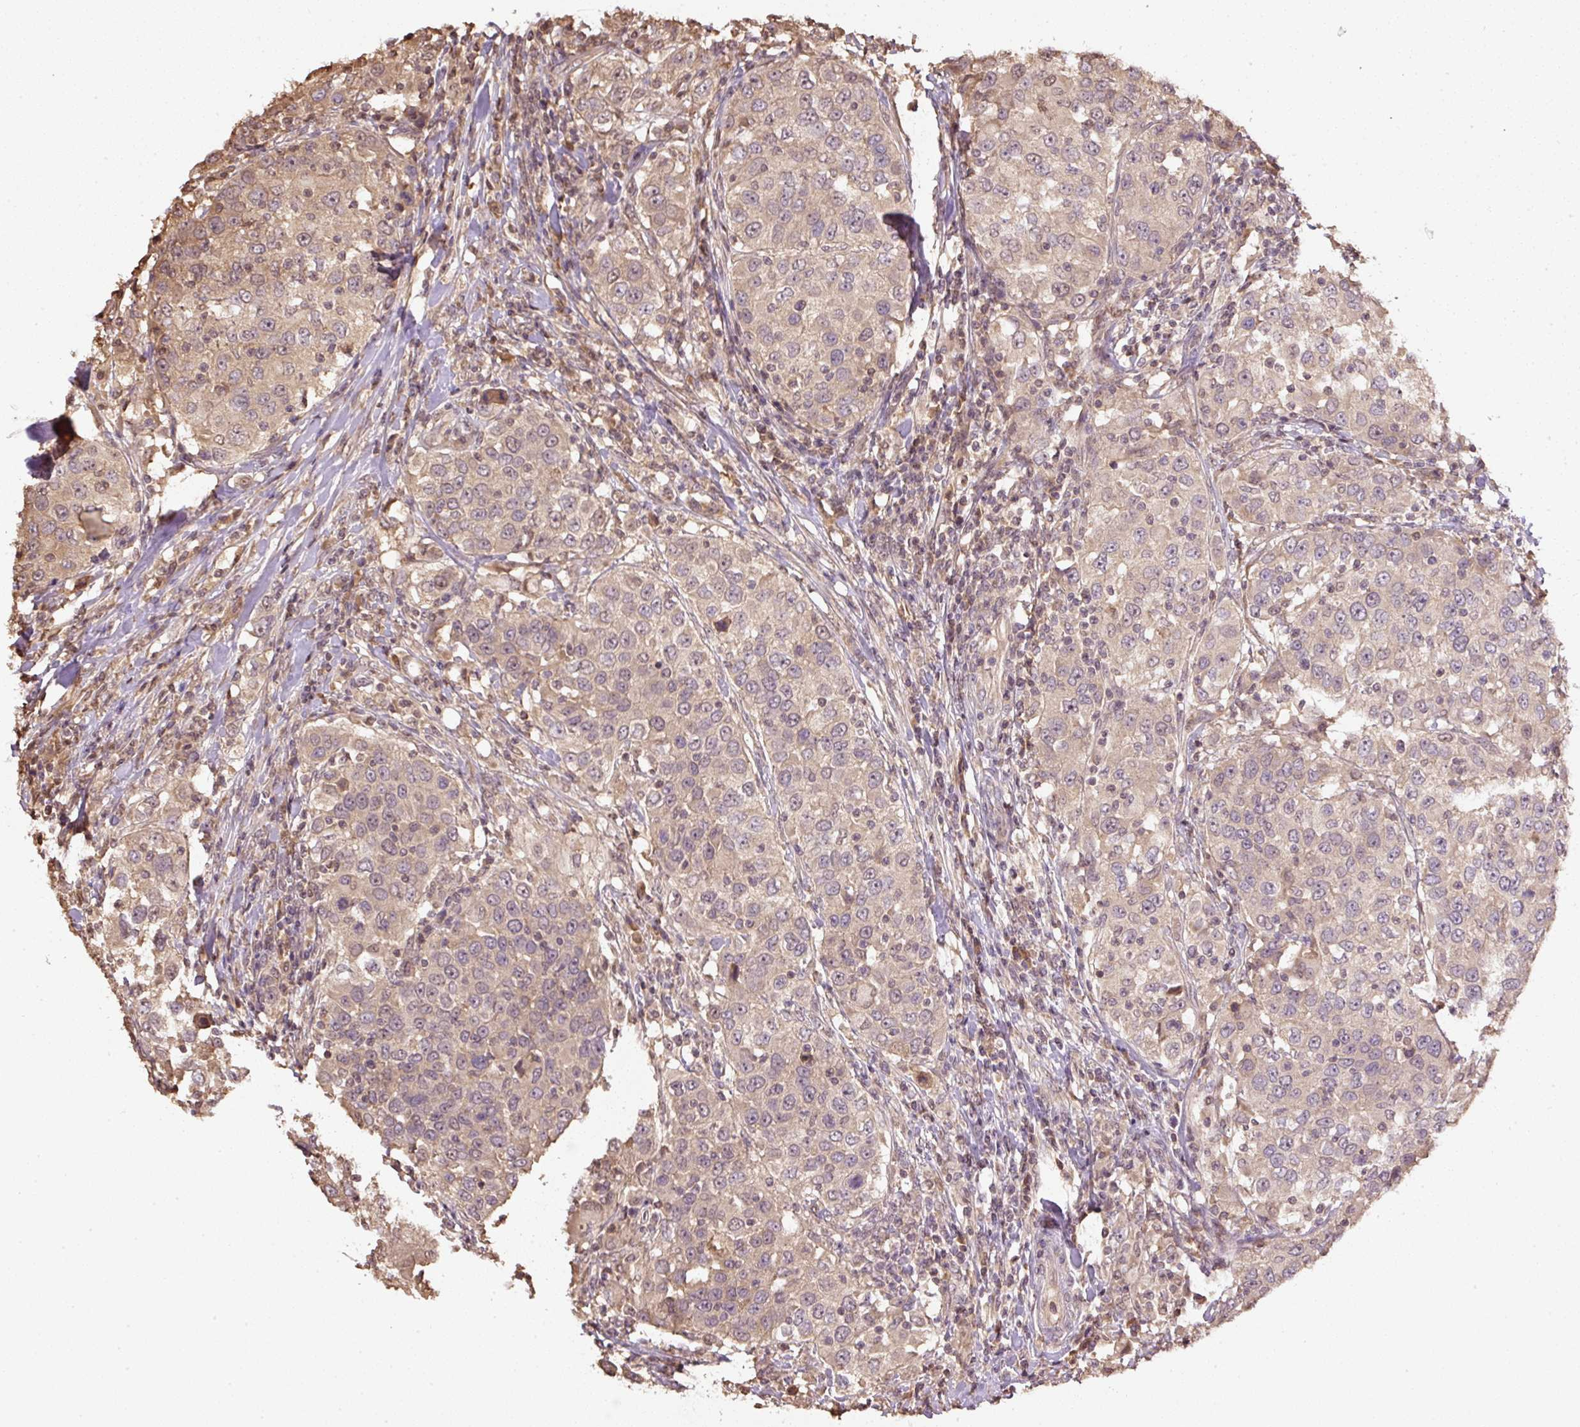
{"staining": {"intensity": "weak", "quantity": ">75%", "location": "cytoplasmic/membranous,nuclear"}, "tissue": "urothelial cancer", "cell_type": "Tumor cells", "image_type": "cancer", "snomed": [{"axis": "morphology", "description": "Urothelial carcinoma, High grade"}, {"axis": "topography", "description": "Urinary bladder"}], "caption": "Urothelial carcinoma (high-grade) tissue exhibits weak cytoplasmic/membranous and nuclear positivity in about >75% of tumor cells (IHC, brightfield microscopy, high magnification).", "gene": "TMEM170B", "patient": {"sex": "female", "age": 80}}